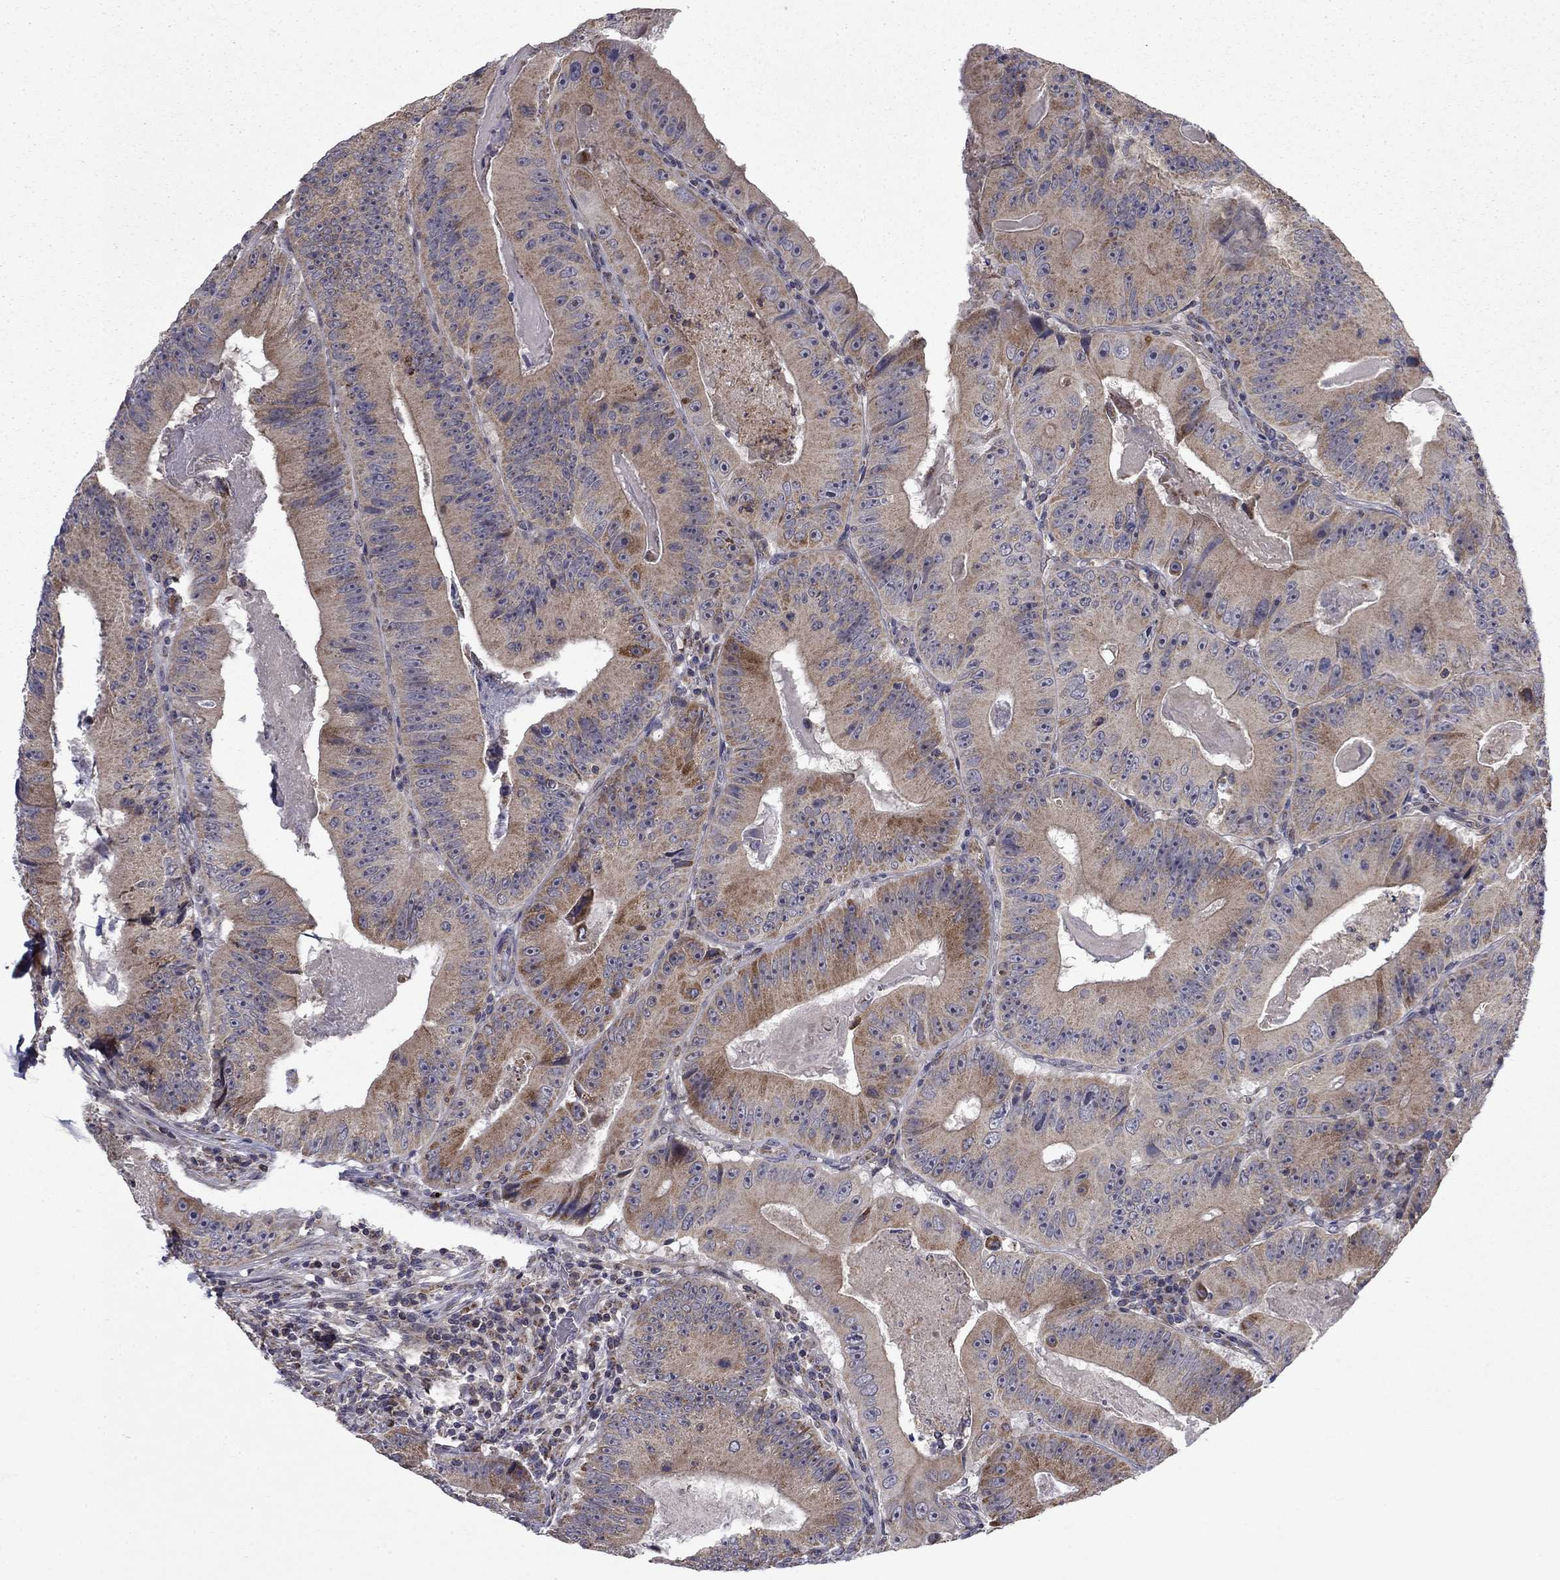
{"staining": {"intensity": "moderate", "quantity": "<25%", "location": "cytoplasmic/membranous"}, "tissue": "colorectal cancer", "cell_type": "Tumor cells", "image_type": "cancer", "snomed": [{"axis": "morphology", "description": "Adenocarcinoma, NOS"}, {"axis": "topography", "description": "Colon"}], "caption": "Human colorectal adenocarcinoma stained with a brown dye exhibits moderate cytoplasmic/membranous positive expression in approximately <25% of tumor cells.", "gene": "DOP1B", "patient": {"sex": "female", "age": 86}}